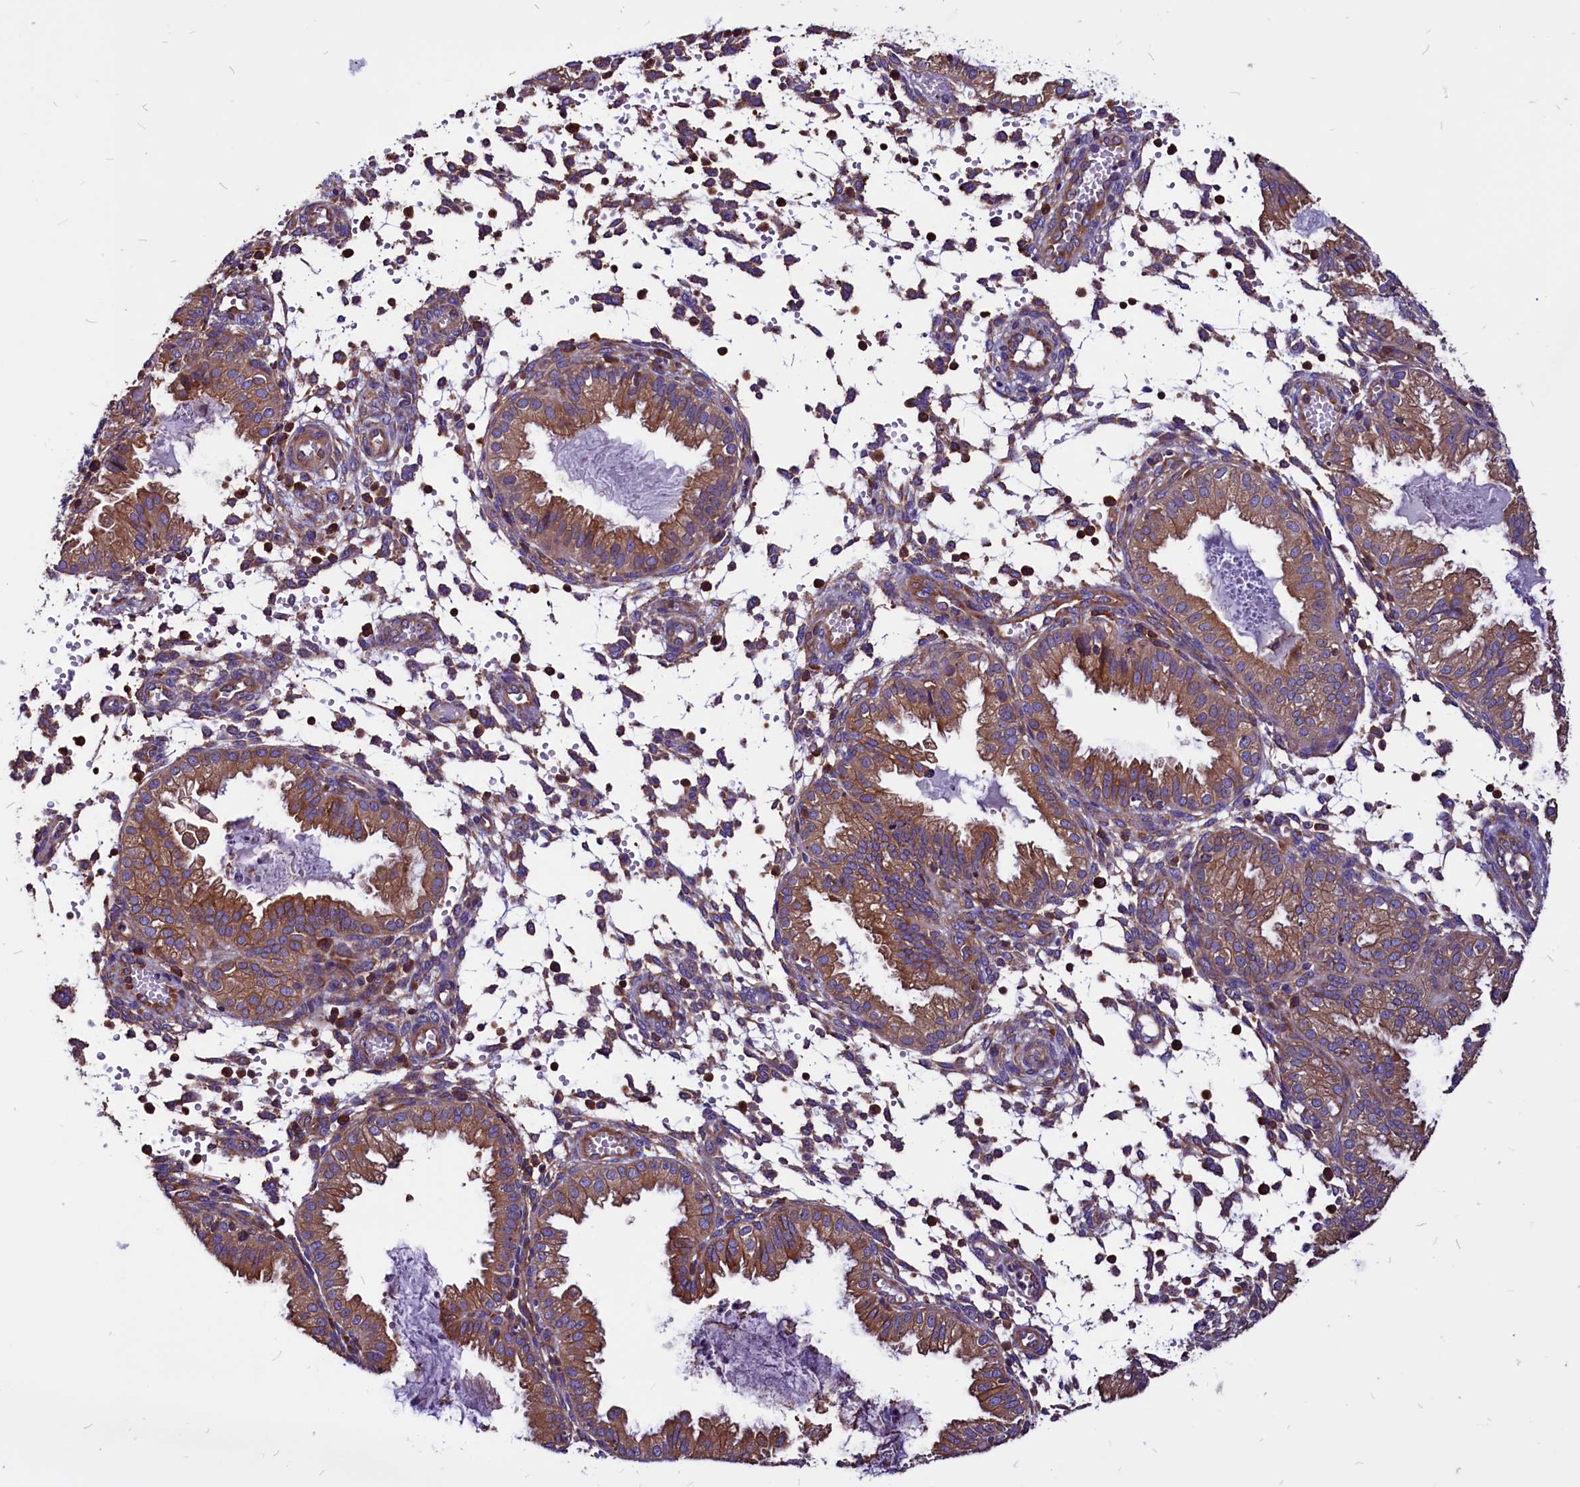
{"staining": {"intensity": "moderate", "quantity": "<25%", "location": "cytoplasmic/membranous"}, "tissue": "endometrium", "cell_type": "Cells in endometrial stroma", "image_type": "normal", "snomed": [{"axis": "morphology", "description": "Normal tissue, NOS"}, {"axis": "topography", "description": "Endometrium"}], "caption": "Endometrium was stained to show a protein in brown. There is low levels of moderate cytoplasmic/membranous positivity in approximately <25% of cells in endometrial stroma. (Brightfield microscopy of DAB IHC at high magnification).", "gene": "EIF3G", "patient": {"sex": "female", "age": 33}}